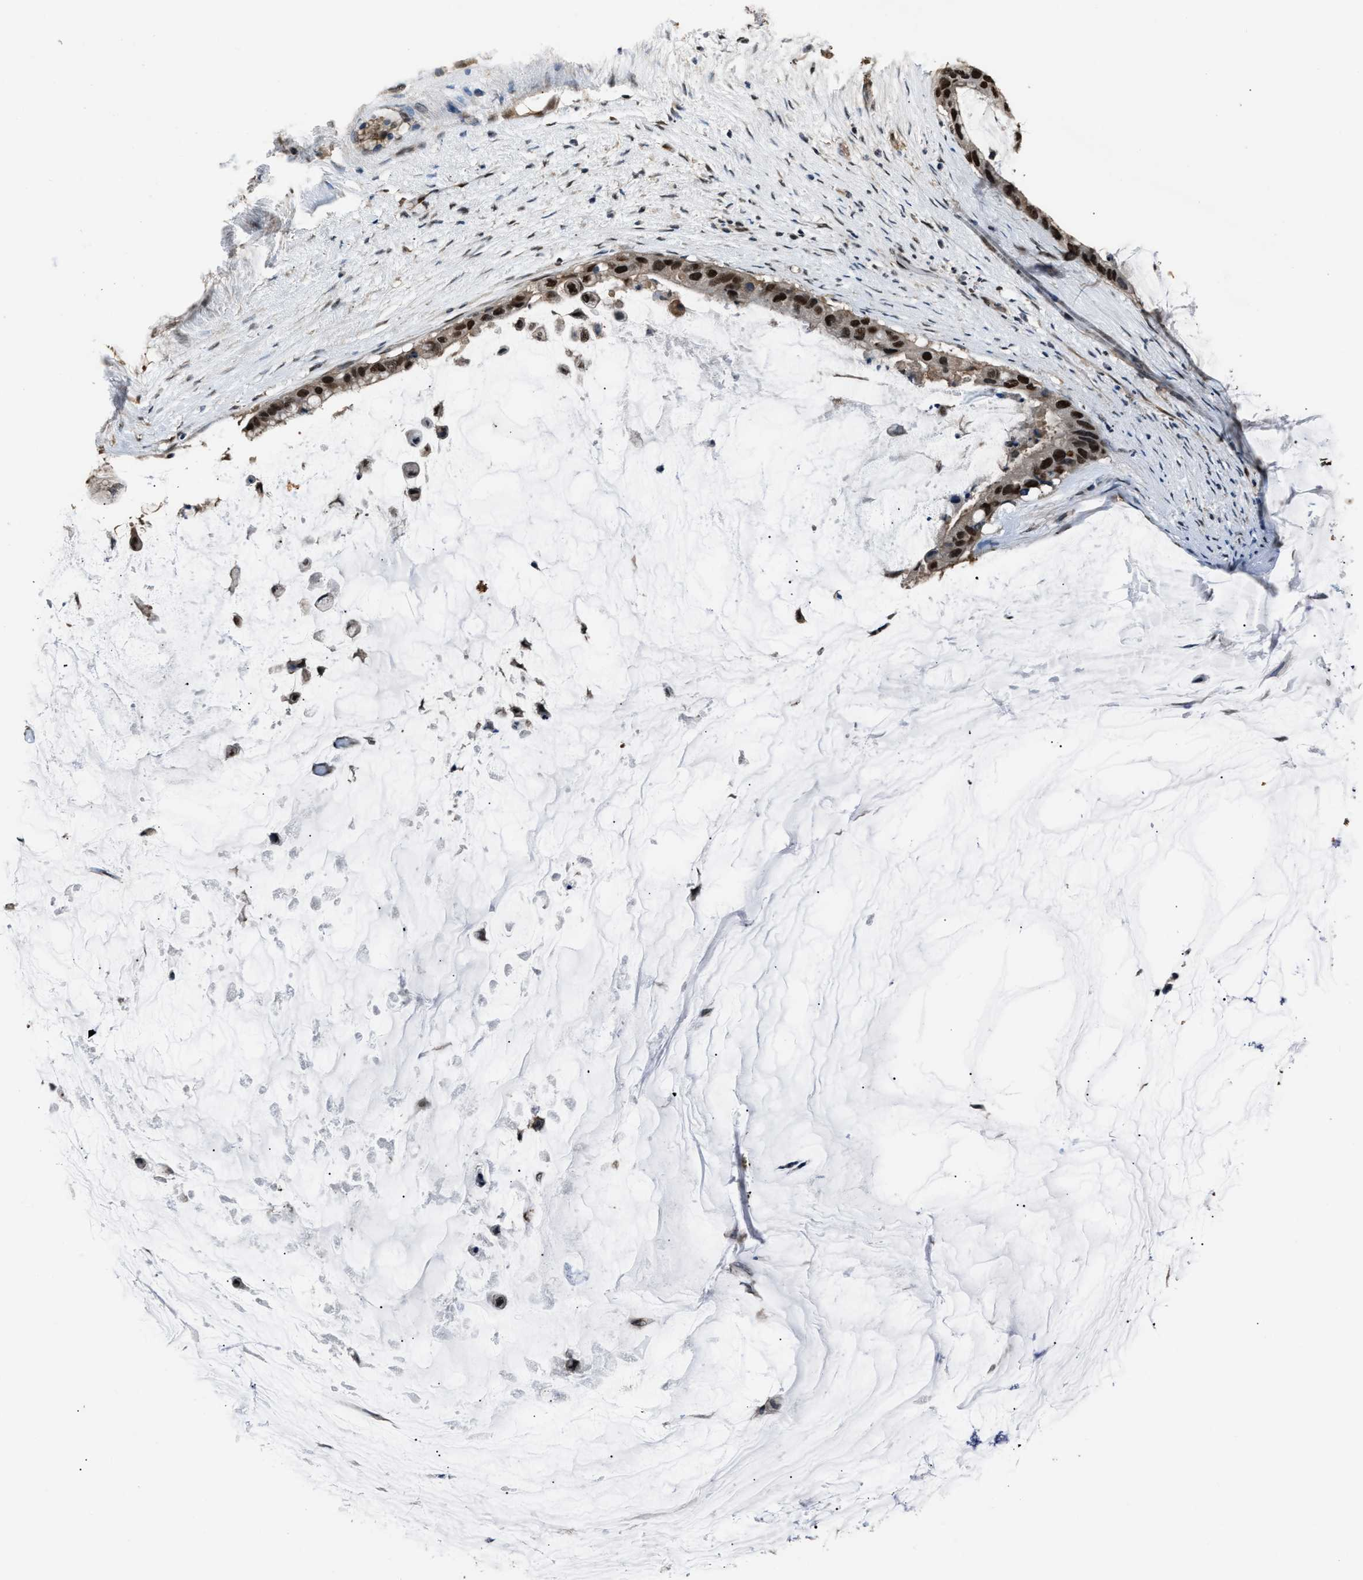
{"staining": {"intensity": "strong", "quantity": "25%-75%", "location": "nuclear"}, "tissue": "pancreatic cancer", "cell_type": "Tumor cells", "image_type": "cancer", "snomed": [{"axis": "morphology", "description": "Adenocarcinoma, NOS"}, {"axis": "topography", "description": "Pancreas"}], "caption": "Pancreatic cancer stained with a brown dye demonstrates strong nuclear positive staining in about 25%-75% of tumor cells.", "gene": "DFFA", "patient": {"sex": "male", "age": 41}}